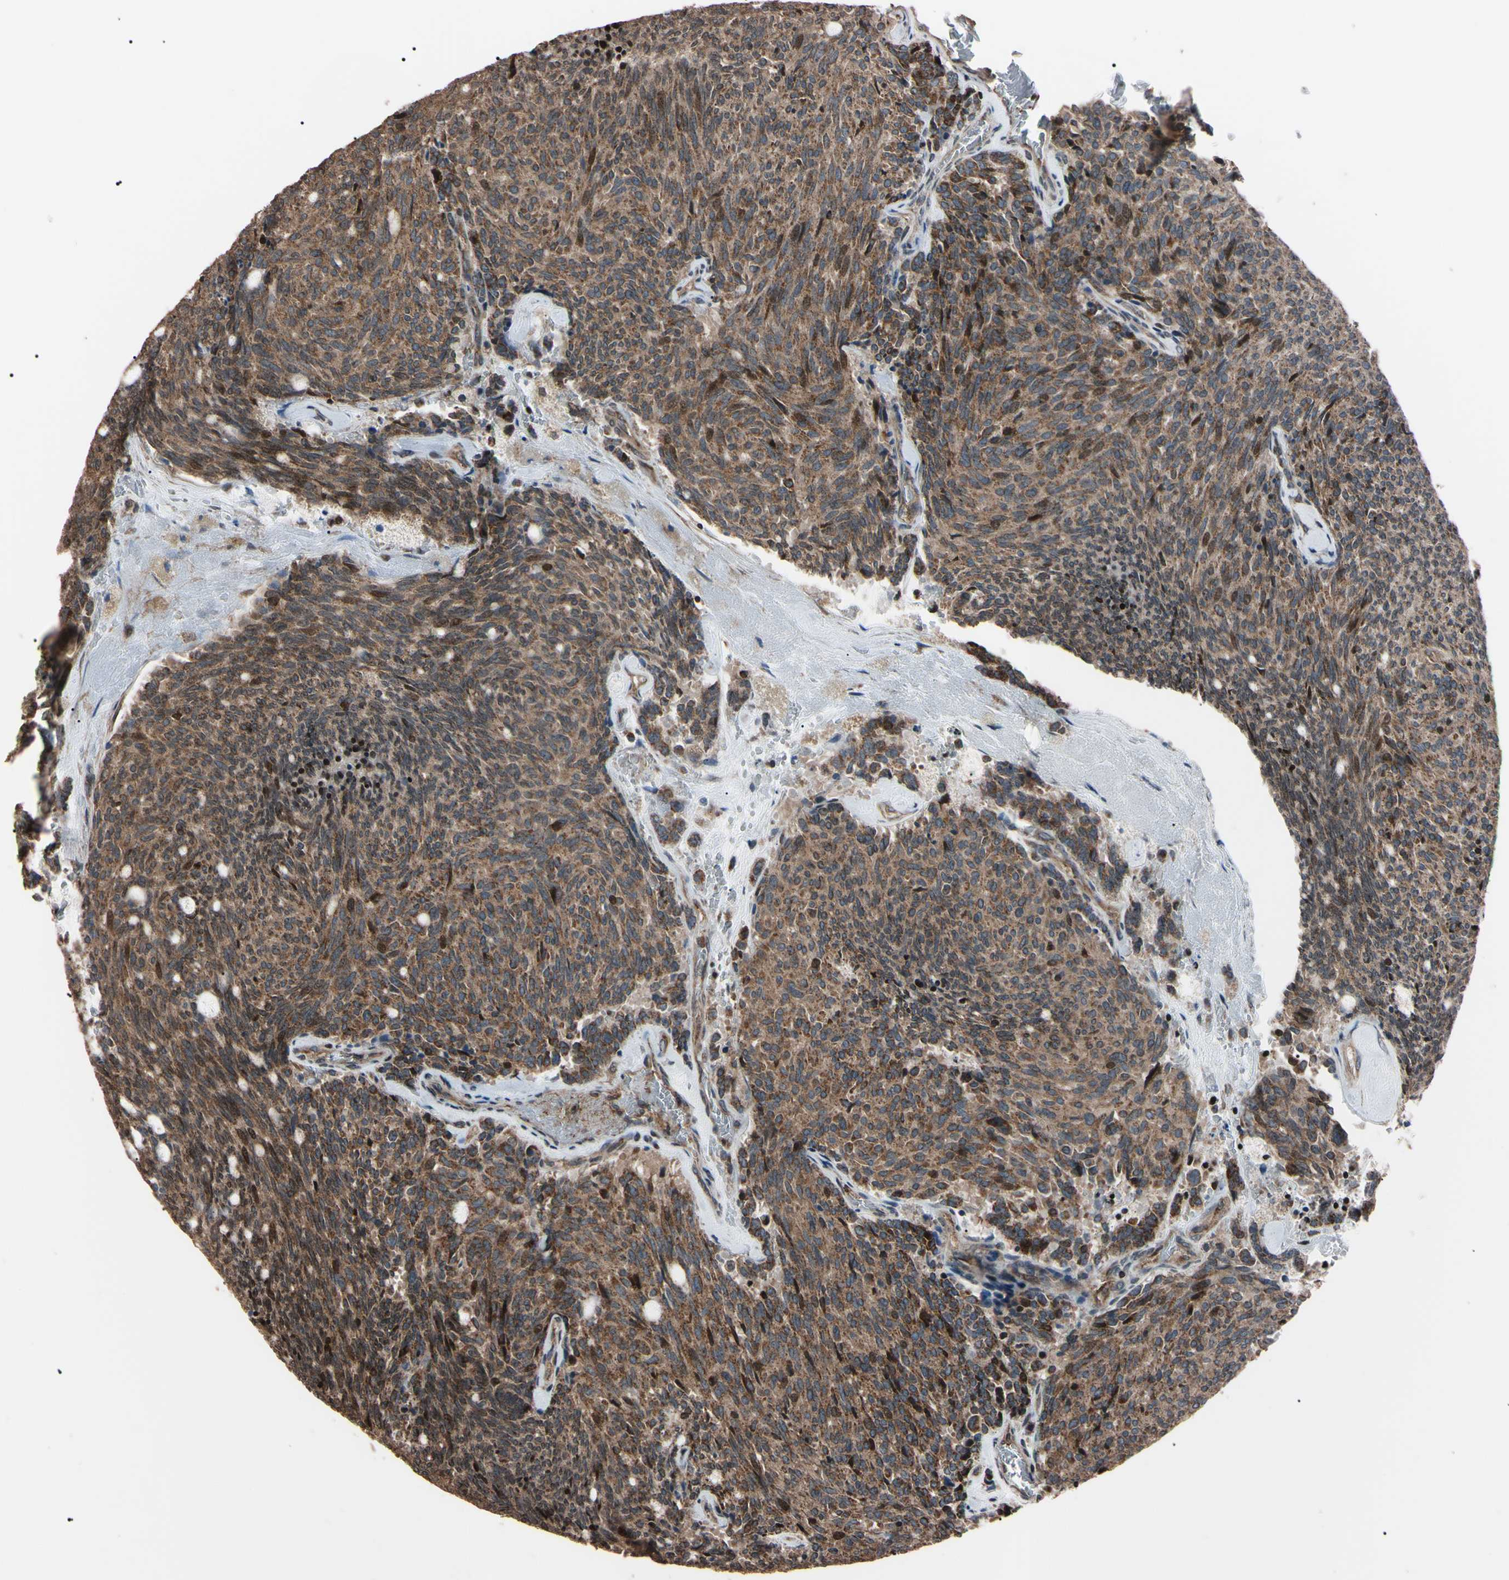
{"staining": {"intensity": "weak", "quantity": ">75%", "location": "cytoplasmic/membranous"}, "tissue": "carcinoid", "cell_type": "Tumor cells", "image_type": "cancer", "snomed": [{"axis": "morphology", "description": "Carcinoid, malignant, NOS"}, {"axis": "topography", "description": "Pancreas"}], "caption": "IHC micrograph of neoplastic tissue: human carcinoid stained using immunohistochemistry (IHC) demonstrates low levels of weak protein expression localized specifically in the cytoplasmic/membranous of tumor cells, appearing as a cytoplasmic/membranous brown color.", "gene": "TNFRSF1A", "patient": {"sex": "female", "age": 54}}